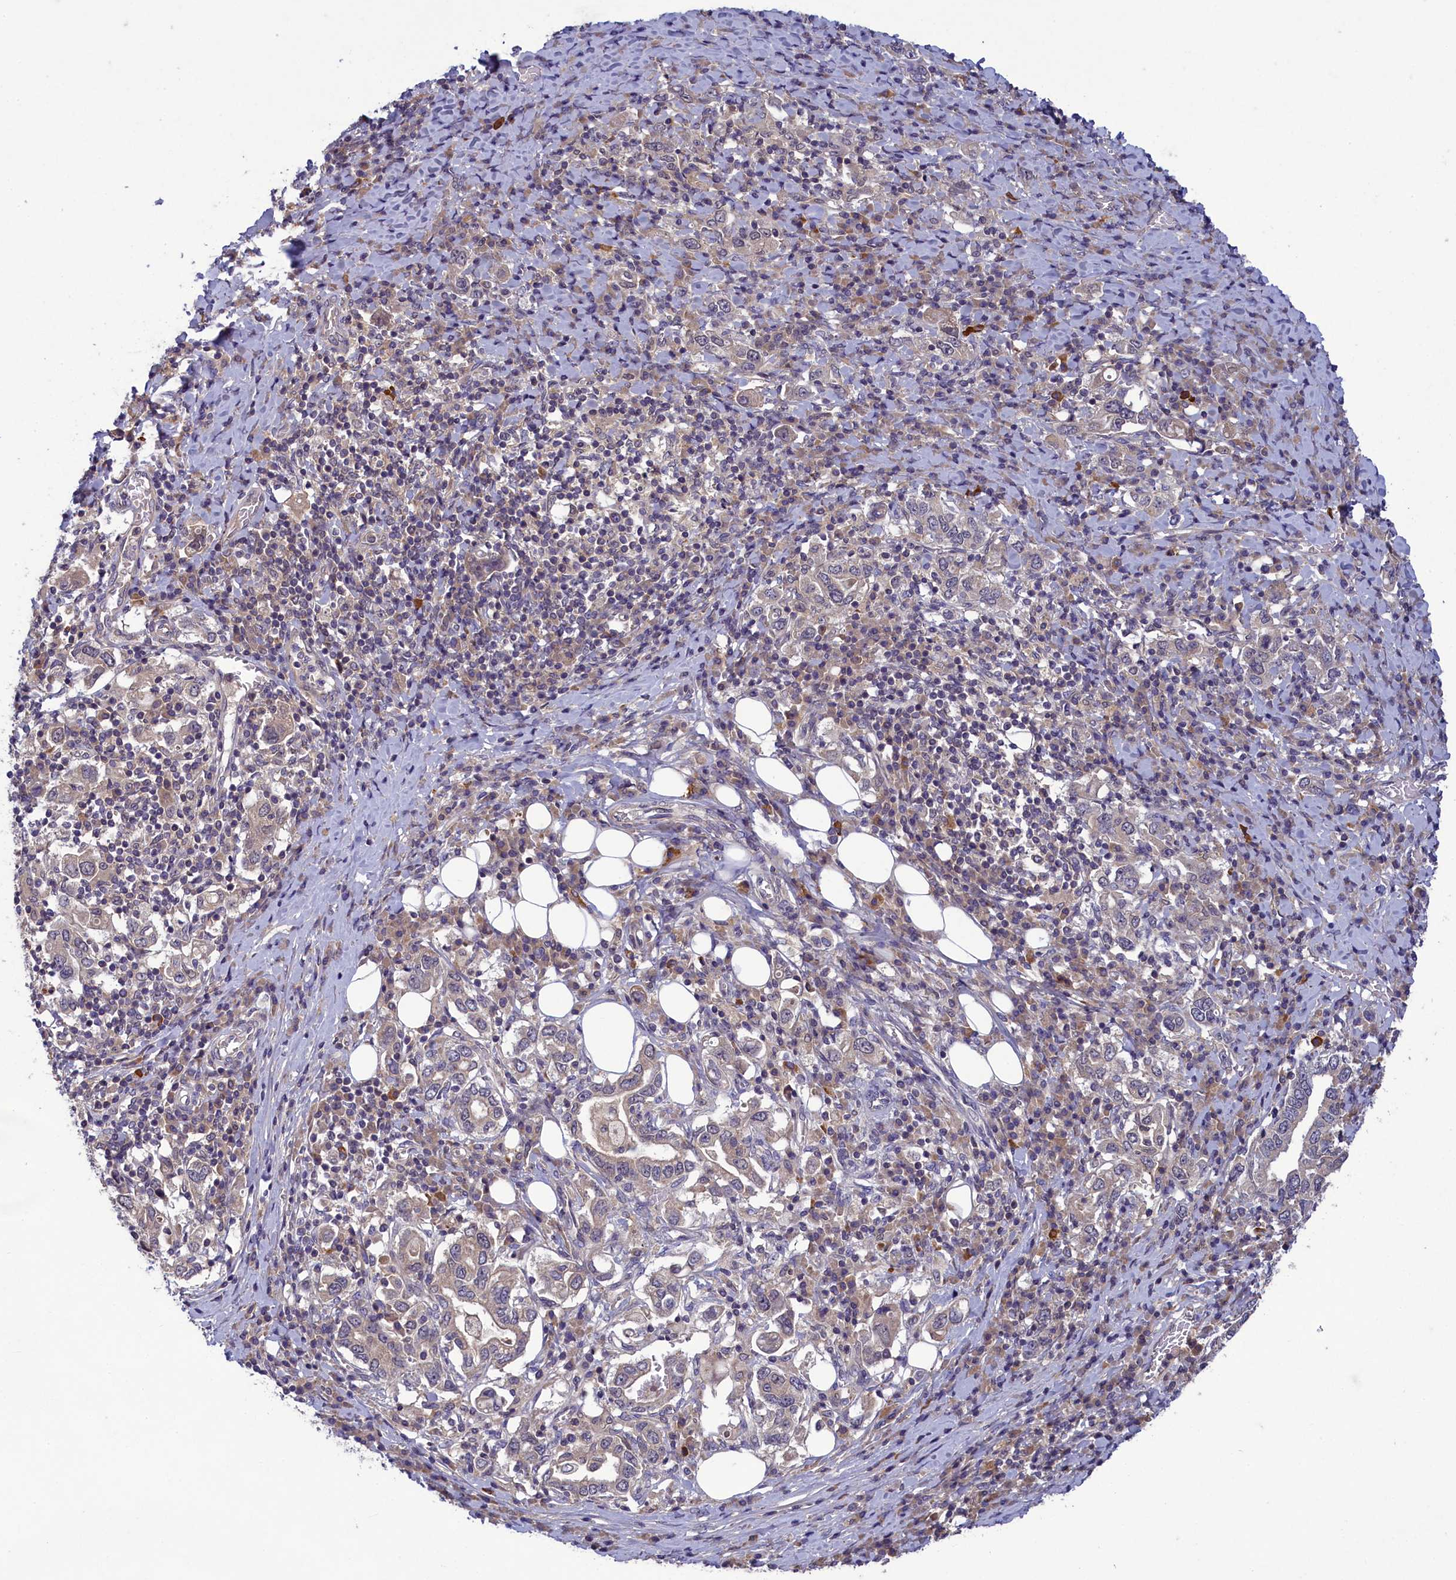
{"staining": {"intensity": "weak", "quantity": "25%-75%", "location": "cytoplasmic/membranous"}, "tissue": "stomach cancer", "cell_type": "Tumor cells", "image_type": "cancer", "snomed": [{"axis": "morphology", "description": "Adenocarcinoma, NOS"}, {"axis": "topography", "description": "Stomach, upper"}, {"axis": "topography", "description": "Stomach"}], "caption": "Protein expression by IHC demonstrates weak cytoplasmic/membranous expression in about 25%-75% of tumor cells in stomach adenocarcinoma.", "gene": "NUBP1", "patient": {"sex": "male", "age": 62}}